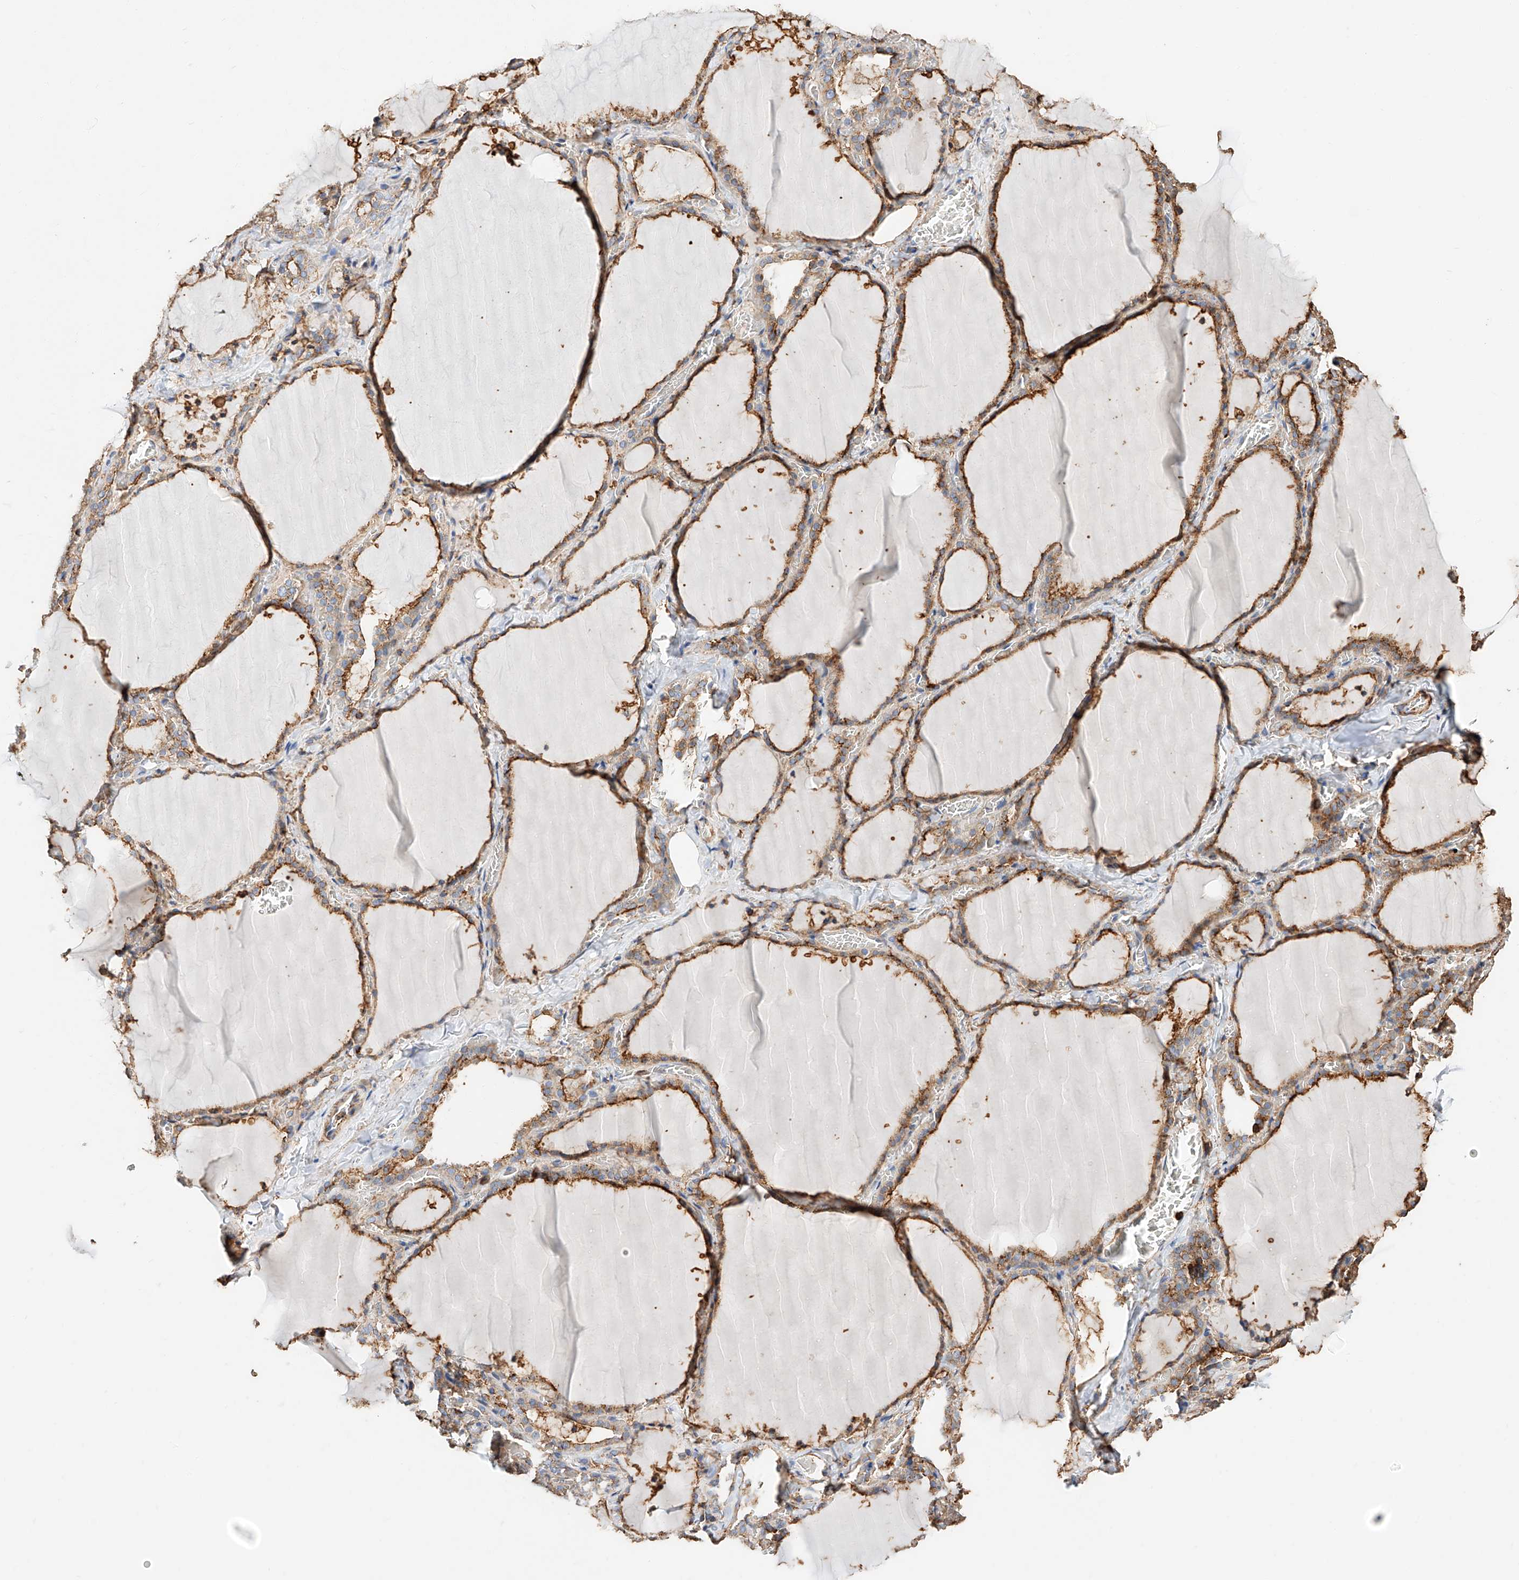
{"staining": {"intensity": "moderate", "quantity": ">75%", "location": "cytoplasmic/membranous"}, "tissue": "thyroid gland", "cell_type": "Glandular cells", "image_type": "normal", "snomed": [{"axis": "morphology", "description": "Normal tissue, NOS"}, {"axis": "topography", "description": "Thyroid gland"}], "caption": "Glandular cells exhibit medium levels of moderate cytoplasmic/membranous positivity in about >75% of cells in normal human thyroid gland.", "gene": "WFS1", "patient": {"sex": "female", "age": 22}}